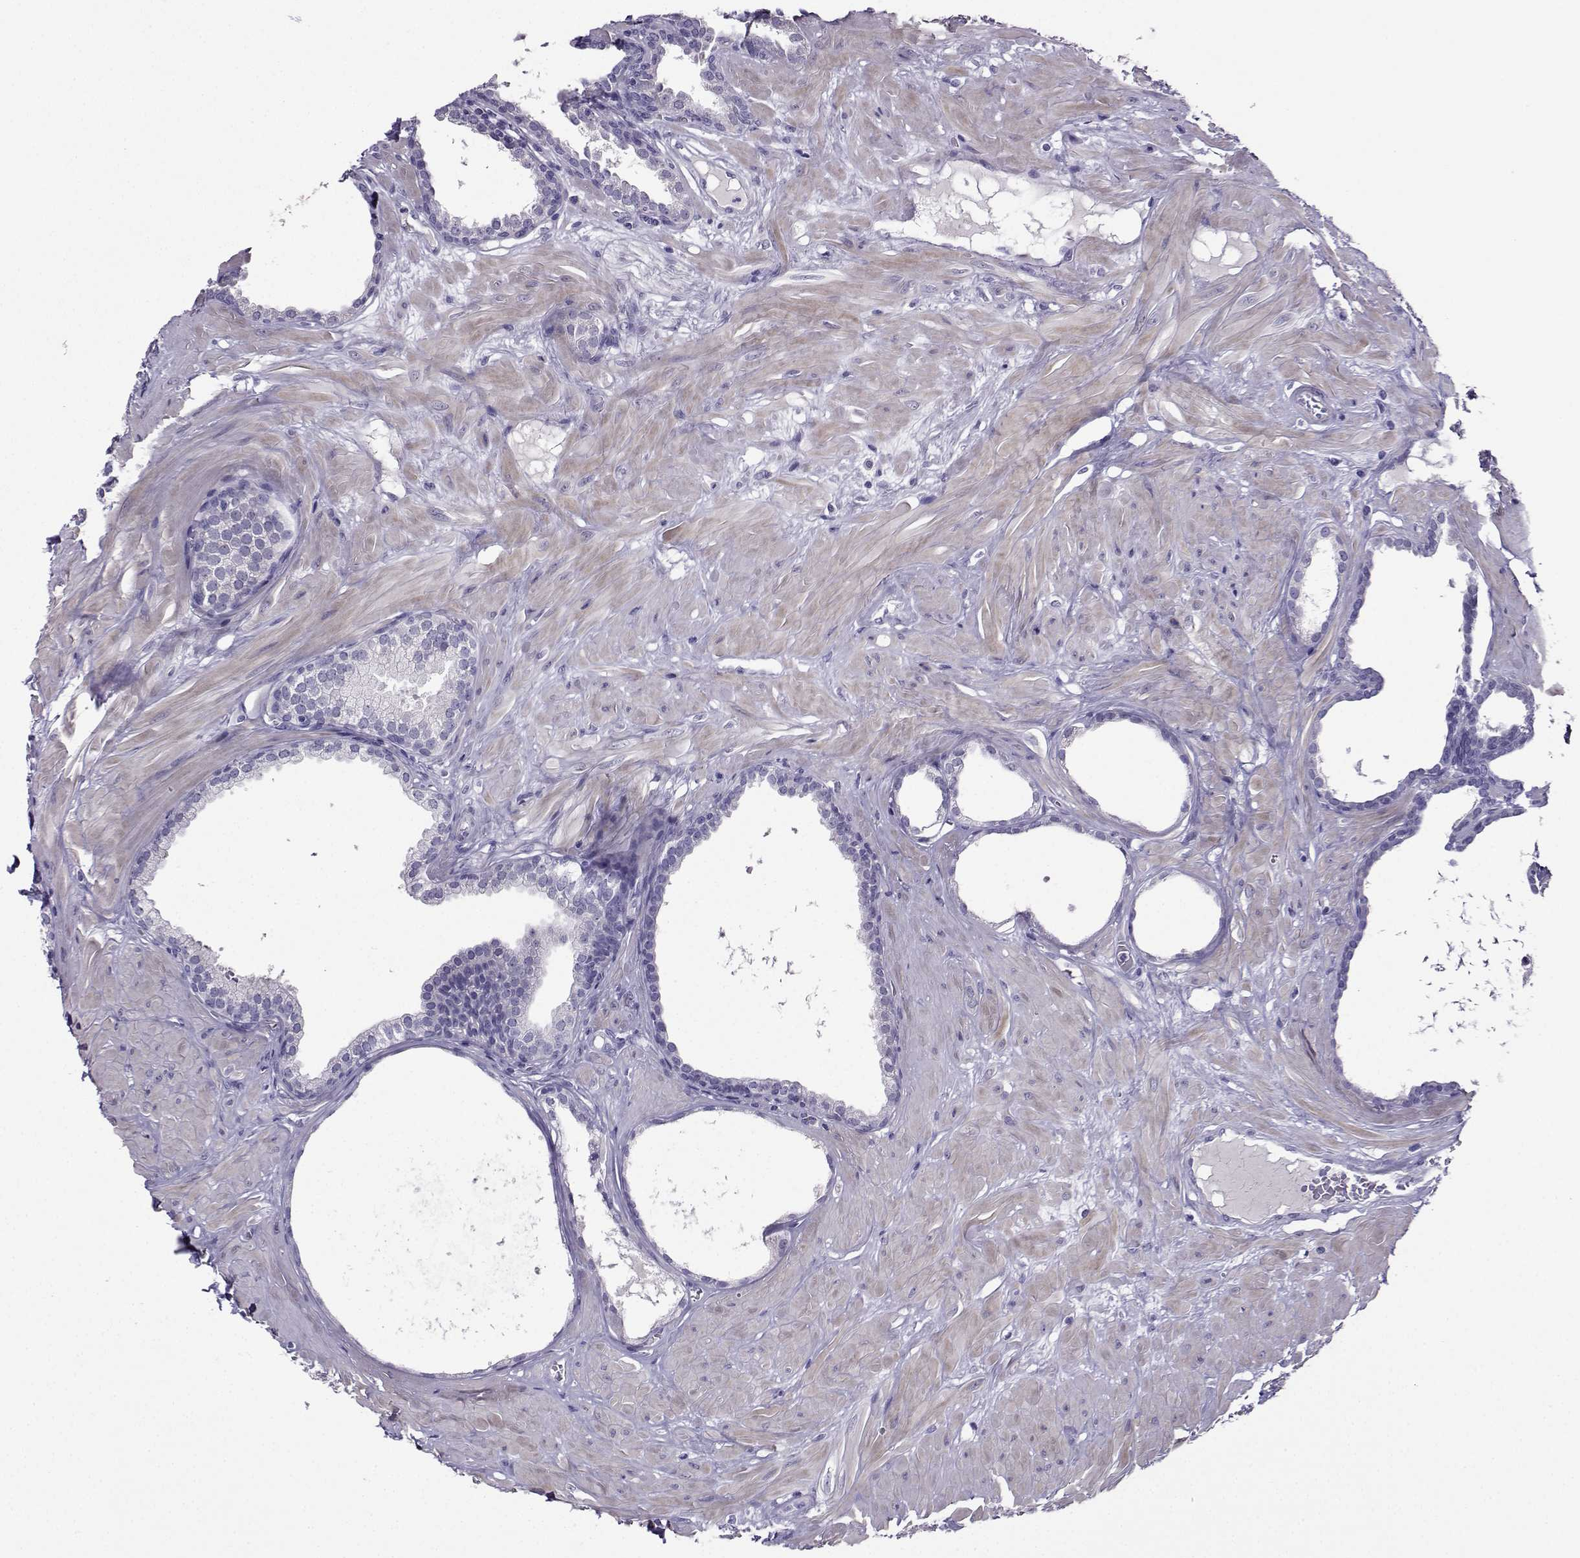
{"staining": {"intensity": "negative", "quantity": "none", "location": "none"}, "tissue": "prostate", "cell_type": "Glandular cells", "image_type": "normal", "snomed": [{"axis": "morphology", "description": "Normal tissue, NOS"}, {"axis": "topography", "description": "Prostate"}], "caption": "A photomicrograph of prostate stained for a protein demonstrates no brown staining in glandular cells. The staining was performed using DAB (3,3'-diaminobenzidine) to visualize the protein expression in brown, while the nuclei were stained in blue with hematoxylin (Magnification: 20x).", "gene": "FBXO24", "patient": {"sex": "male", "age": 48}}